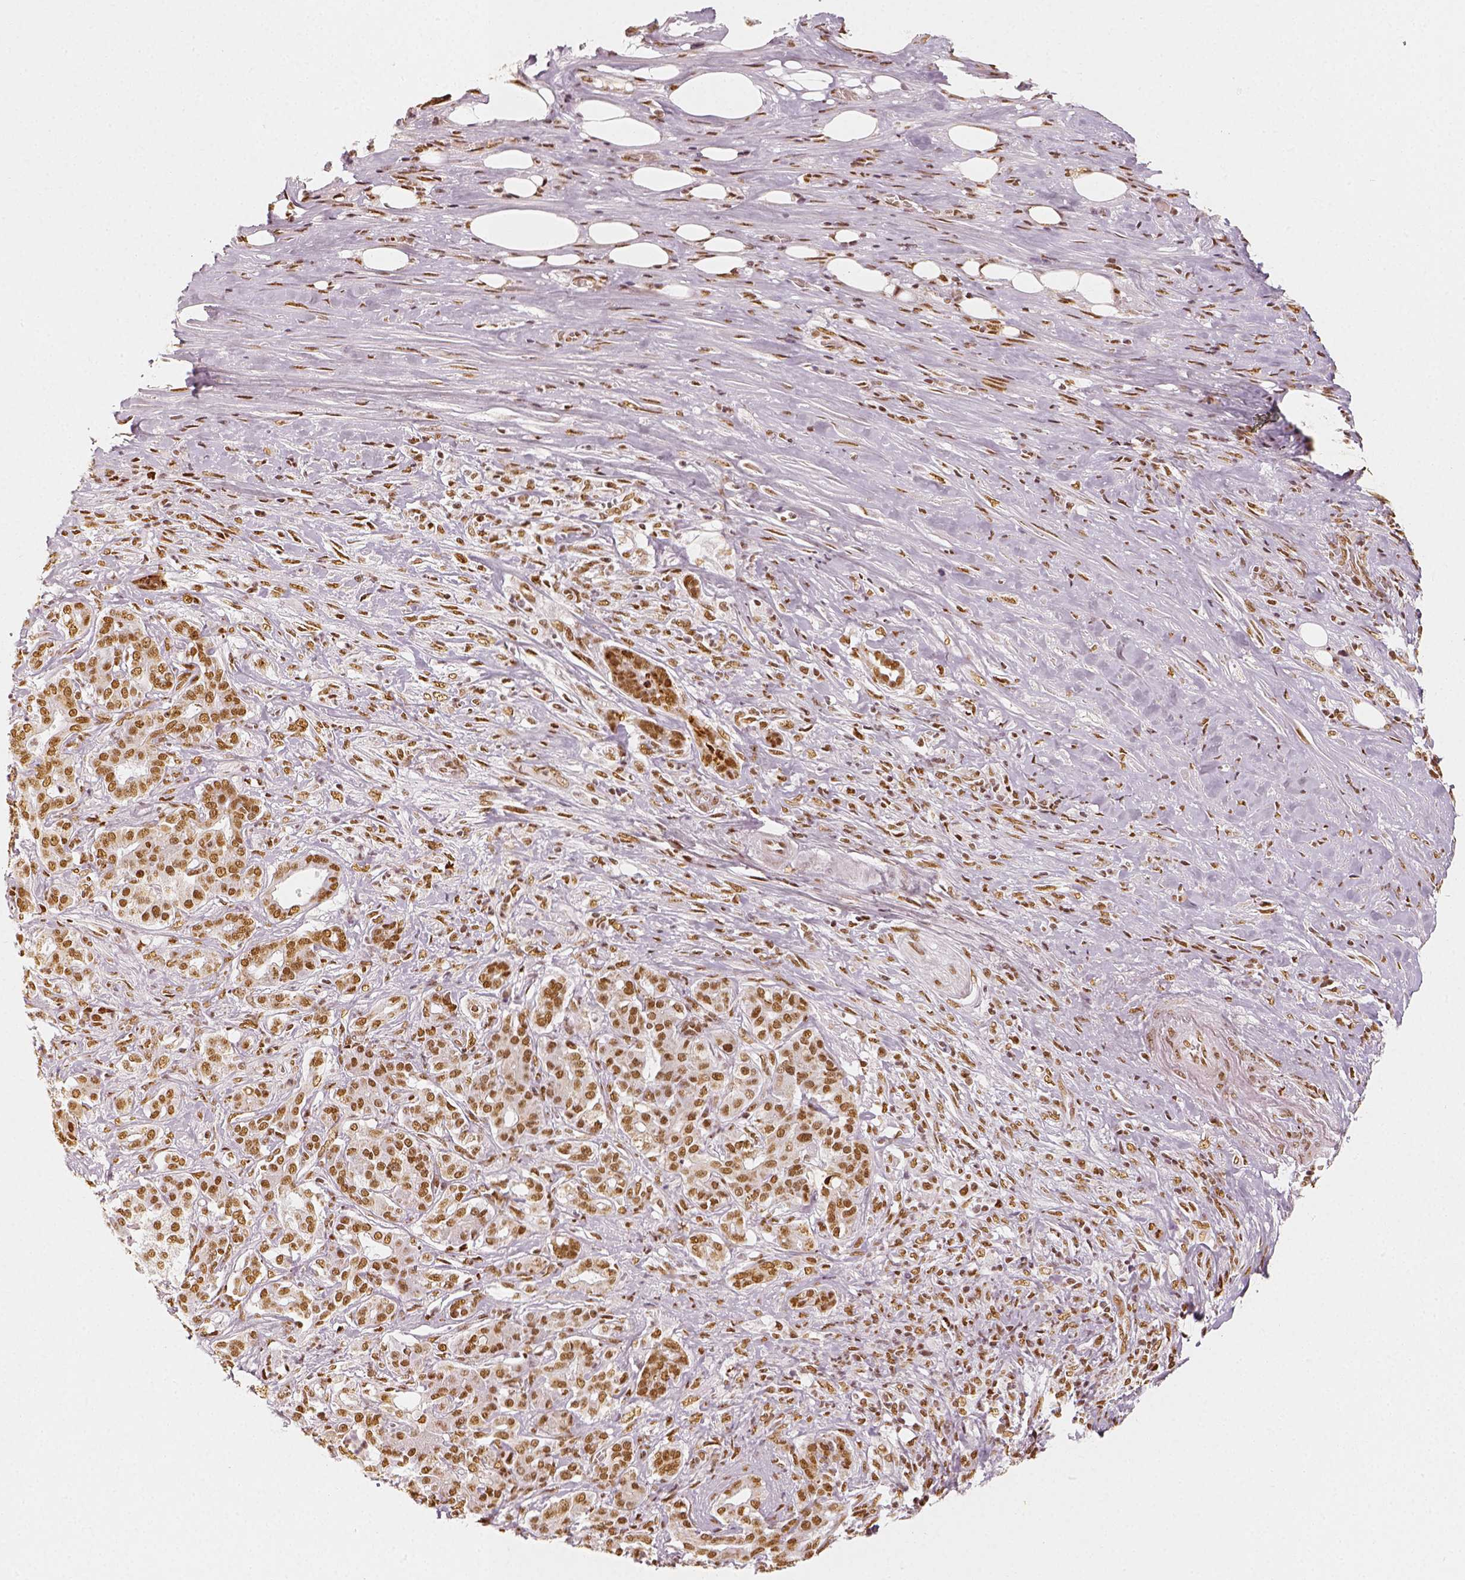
{"staining": {"intensity": "moderate", "quantity": ">75%", "location": "nuclear"}, "tissue": "pancreatic cancer", "cell_type": "Tumor cells", "image_type": "cancer", "snomed": [{"axis": "morphology", "description": "Normal tissue, NOS"}, {"axis": "morphology", "description": "Inflammation, NOS"}, {"axis": "morphology", "description": "Adenocarcinoma, NOS"}, {"axis": "topography", "description": "Pancreas"}], "caption": "DAB (3,3'-diaminobenzidine) immunohistochemical staining of human adenocarcinoma (pancreatic) demonstrates moderate nuclear protein expression in approximately >75% of tumor cells.", "gene": "KDM5B", "patient": {"sex": "male", "age": 57}}